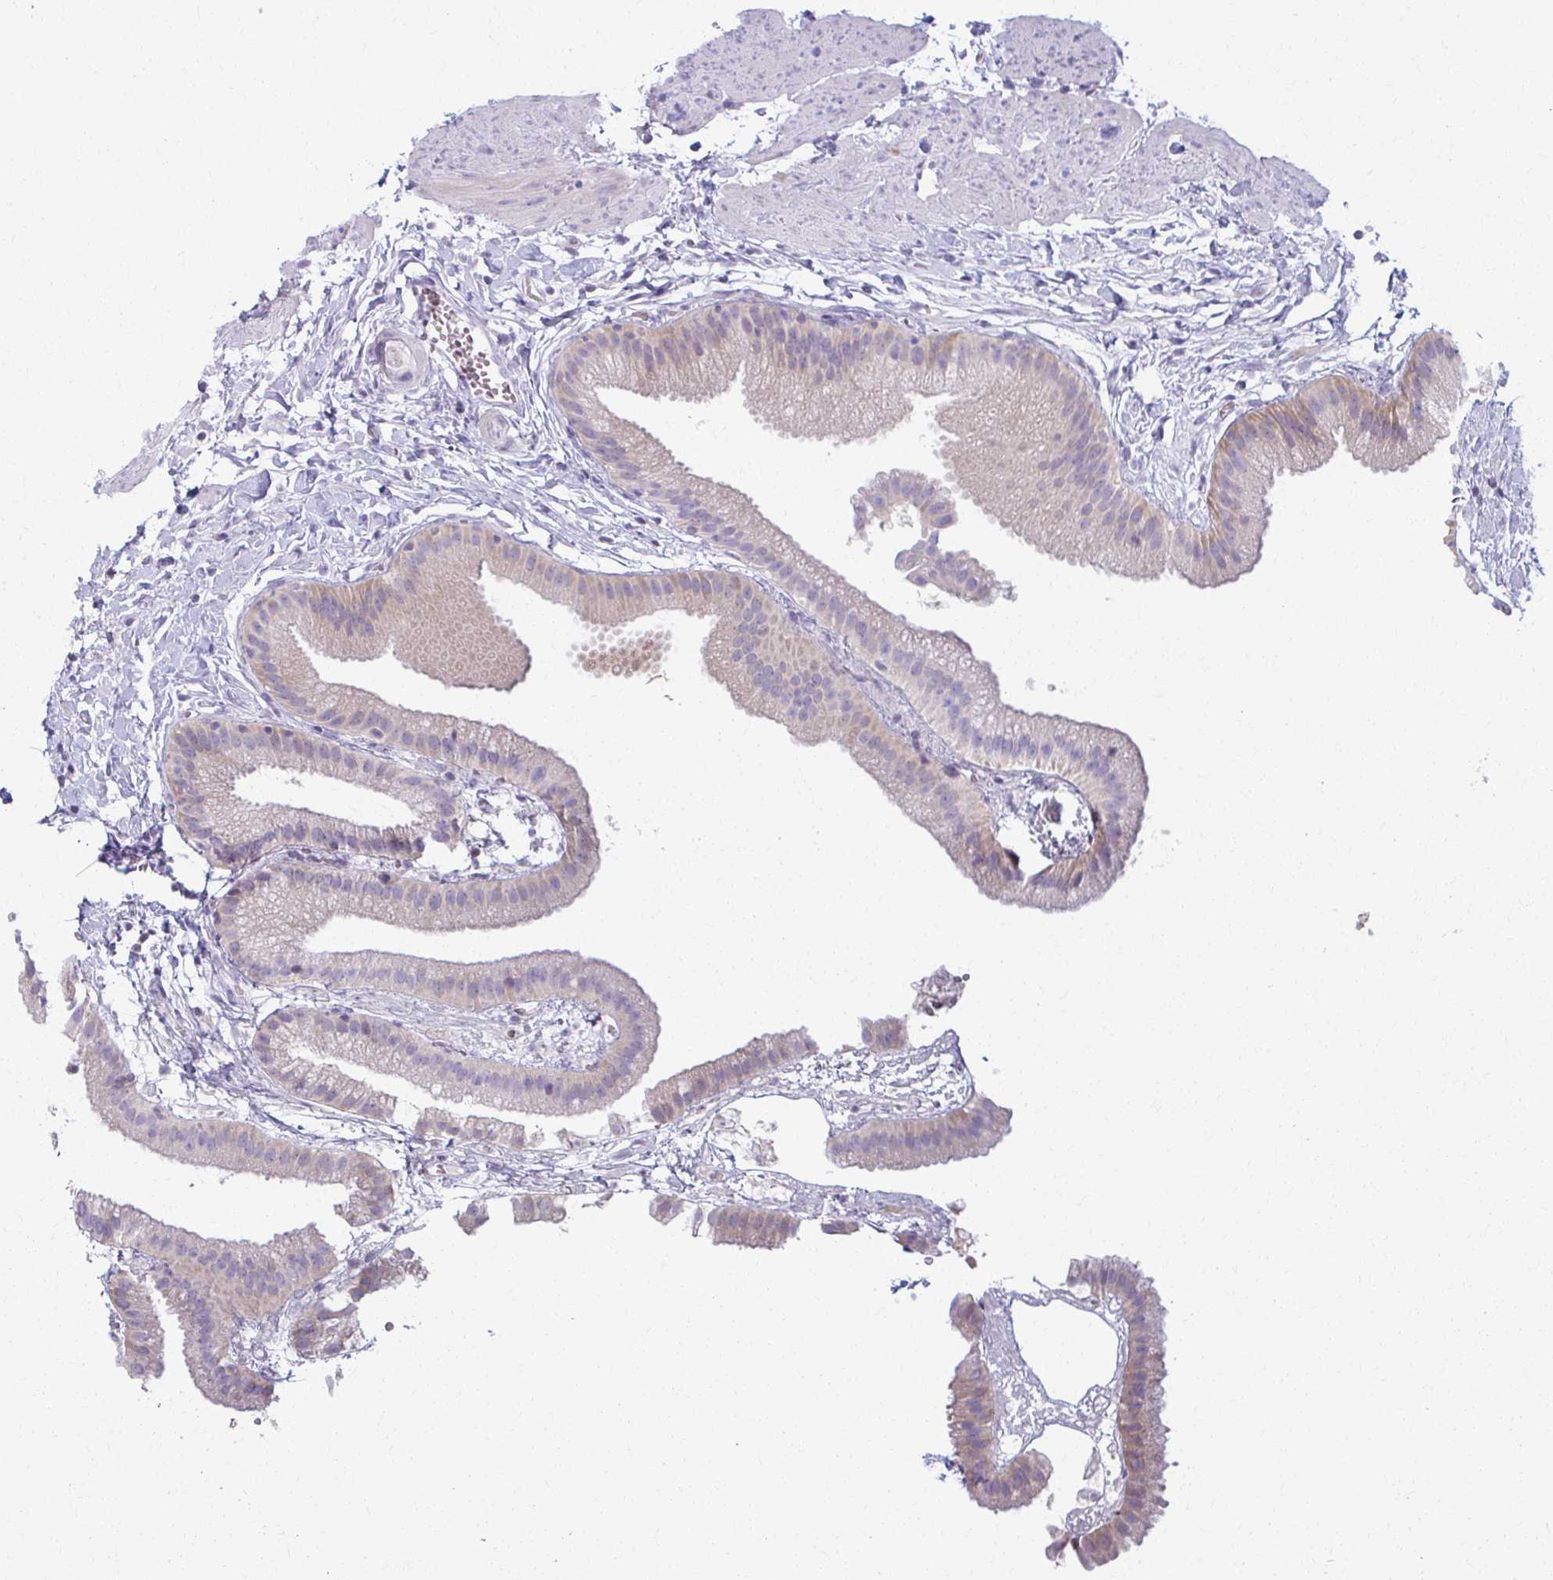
{"staining": {"intensity": "weak", "quantity": "<25%", "location": "cytoplasmic/membranous"}, "tissue": "gallbladder", "cell_type": "Glandular cells", "image_type": "normal", "snomed": [{"axis": "morphology", "description": "Normal tissue, NOS"}, {"axis": "topography", "description": "Gallbladder"}], "caption": "A histopathology image of human gallbladder is negative for staining in glandular cells. The staining was performed using DAB (3,3'-diaminobenzidine) to visualize the protein expression in brown, while the nuclei were stained in blue with hematoxylin (Magnification: 20x).", "gene": "LDLRAP1", "patient": {"sex": "female", "age": 63}}